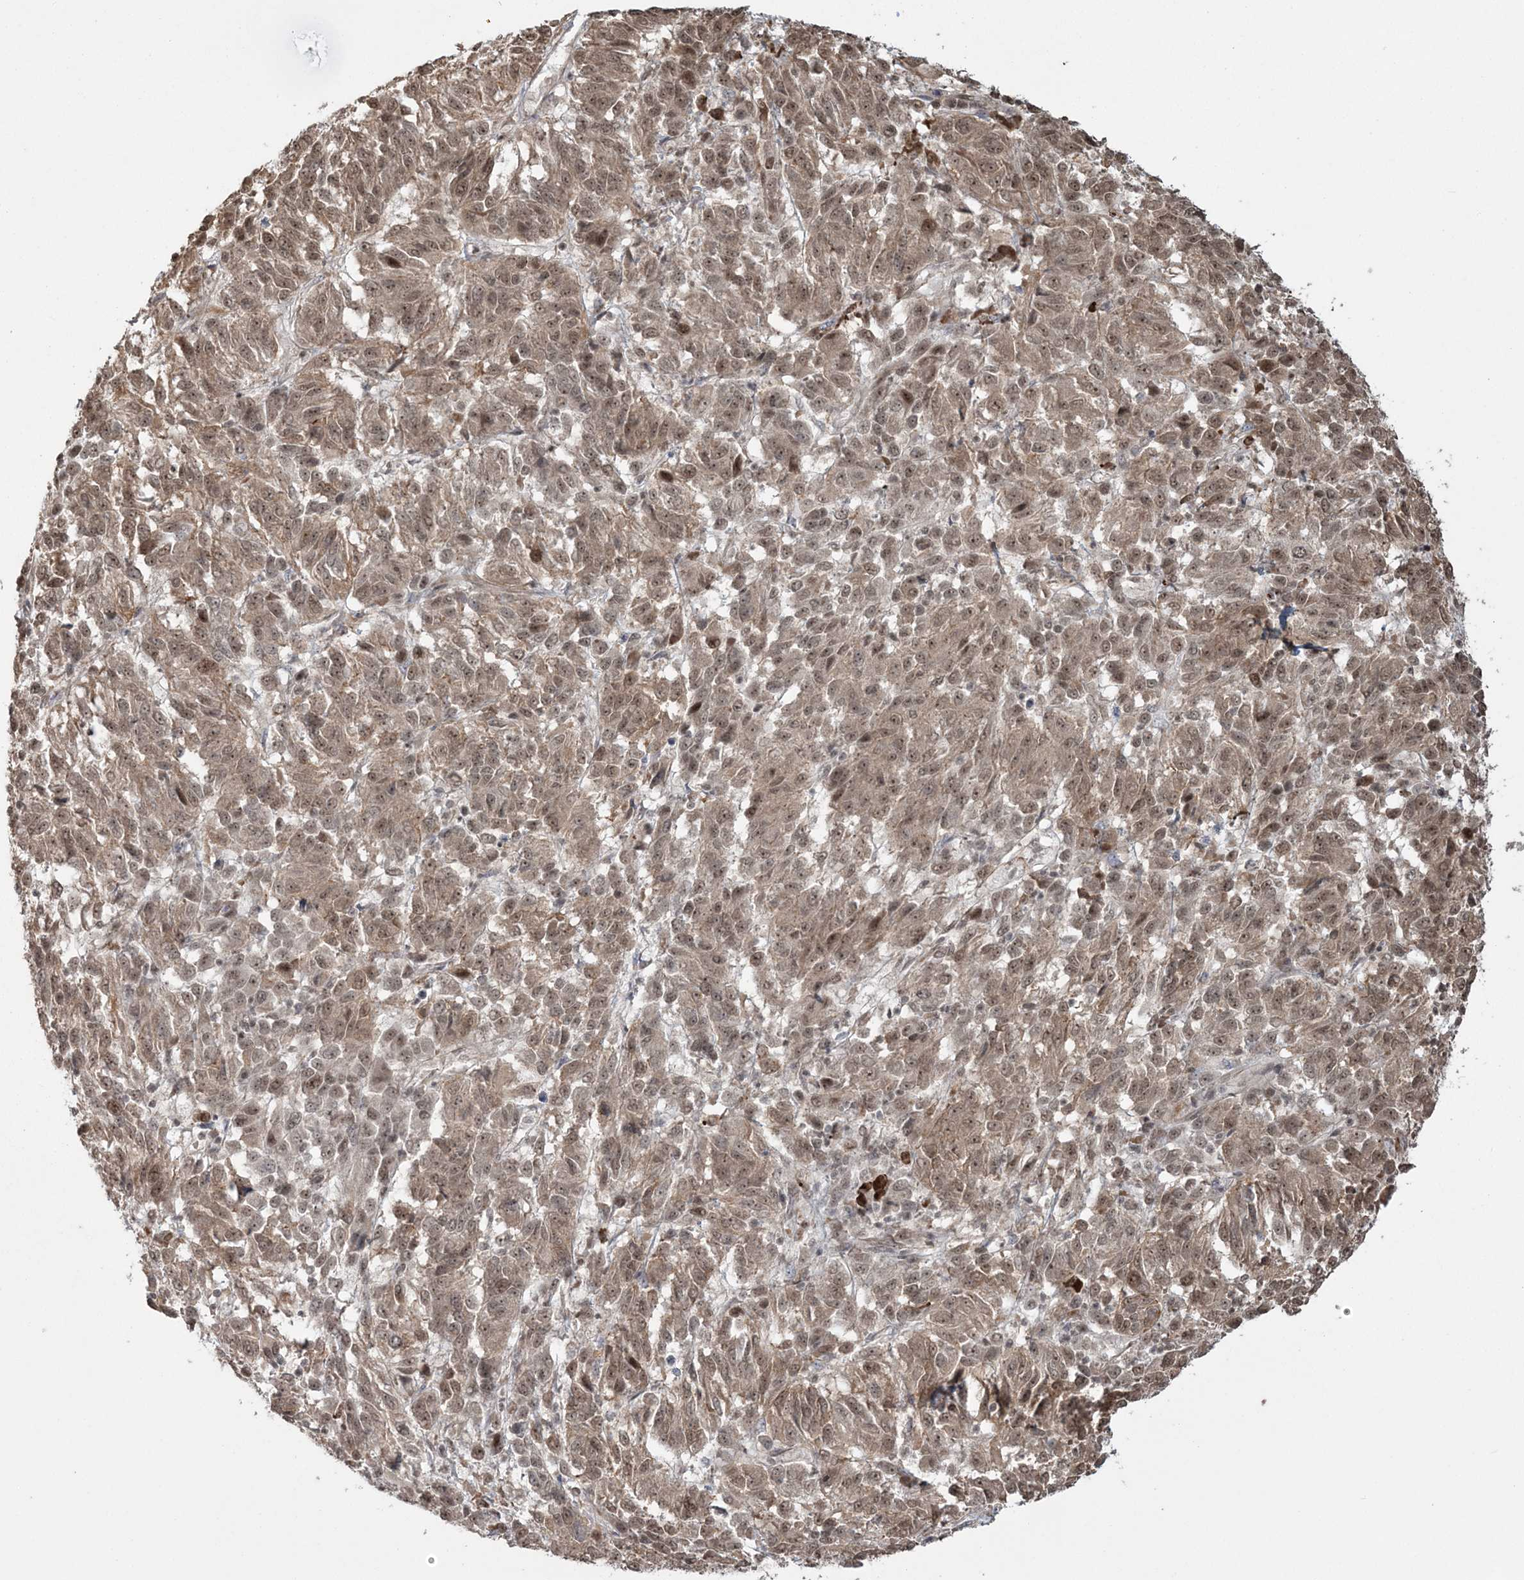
{"staining": {"intensity": "moderate", "quantity": ">75%", "location": "cytoplasmic/membranous,nuclear"}, "tissue": "melanoma", "cell_type": "Tumor cells", "image_type": "cancer", "snomed": [{"axis": "morphology", "description": "Malignant melanoma, Metastatic site"}, {"axis": "topography", "description": "Lung"}], "caption": "Brown immunohistochemical staining in malignant melanoma (metastatic site) reveals moderate cytoplasmic/membranous and nuclear positivity in about >75% of tumor cells. (Stains: DAB (3,3'-diaminobenzidine) in brown, nuclei in blue, Microscopy: brightfield microscopy at high magnification).", "gene": "EPB41L4A", "patient": {"sex": "male", "age": 64}}